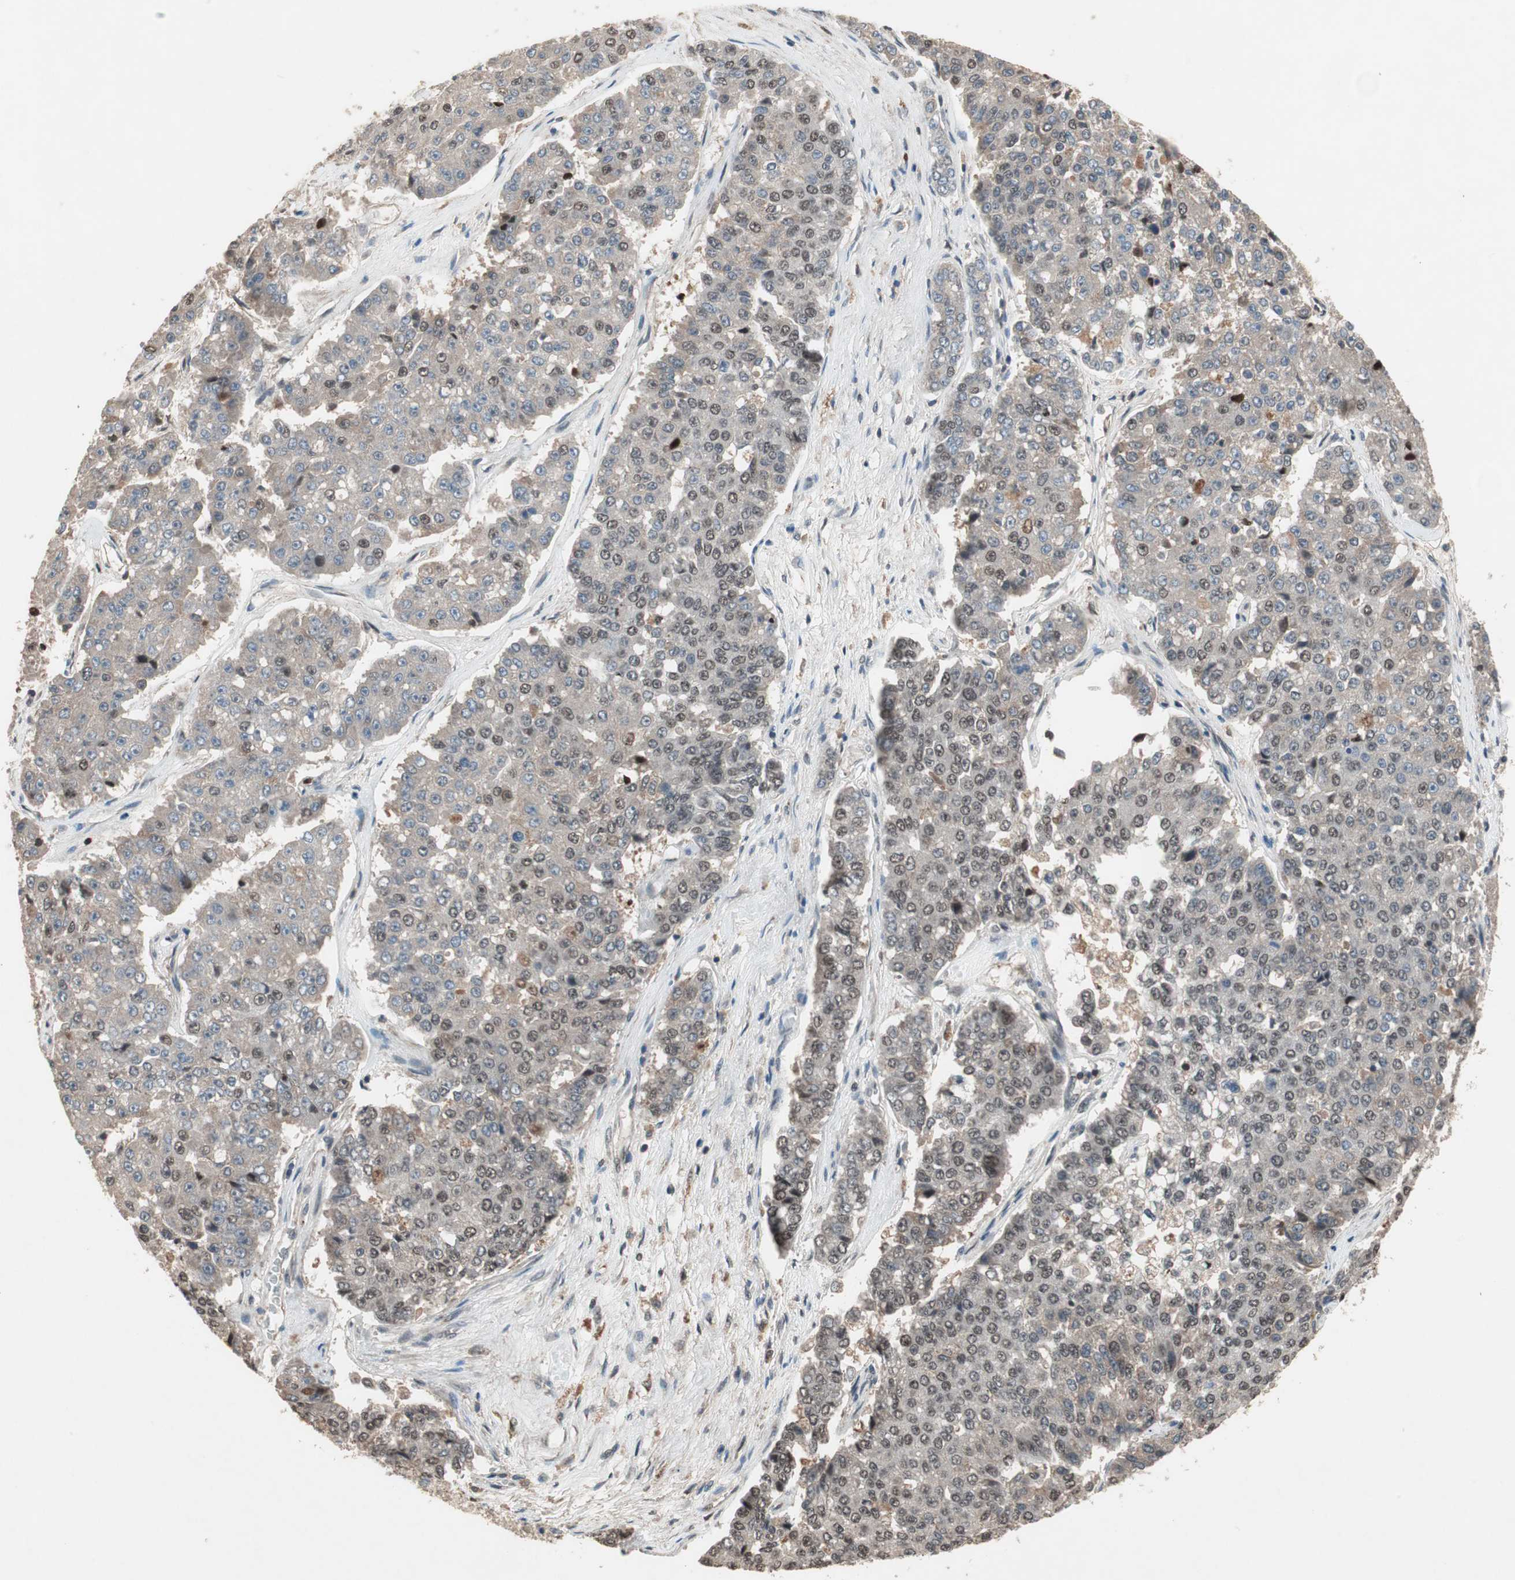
{"staining": {"intensity": "moderate", "quantity": "25%-75%", "location": "cytoplasmic/membranous,nuclear"}, "tissue": "pancreatic cancer", "cell_type": "Tumor cells", "image_type": "cancer", "snomed": [{"axis": "morphology", "description": "Adenocarcinoma, NOS"}, {"axis": "topography", "description": "Pancreas"}], "caption": "There is medium levels of moderate cytoplasmic/membranous and nuclear positivity in tumor cells of pancreatic cancer (adenocarcinoma), as demonstrated by immunohistochemical staining (brown color).", "gene": "GART", "patient": {"sex": "male", "age": 50}}